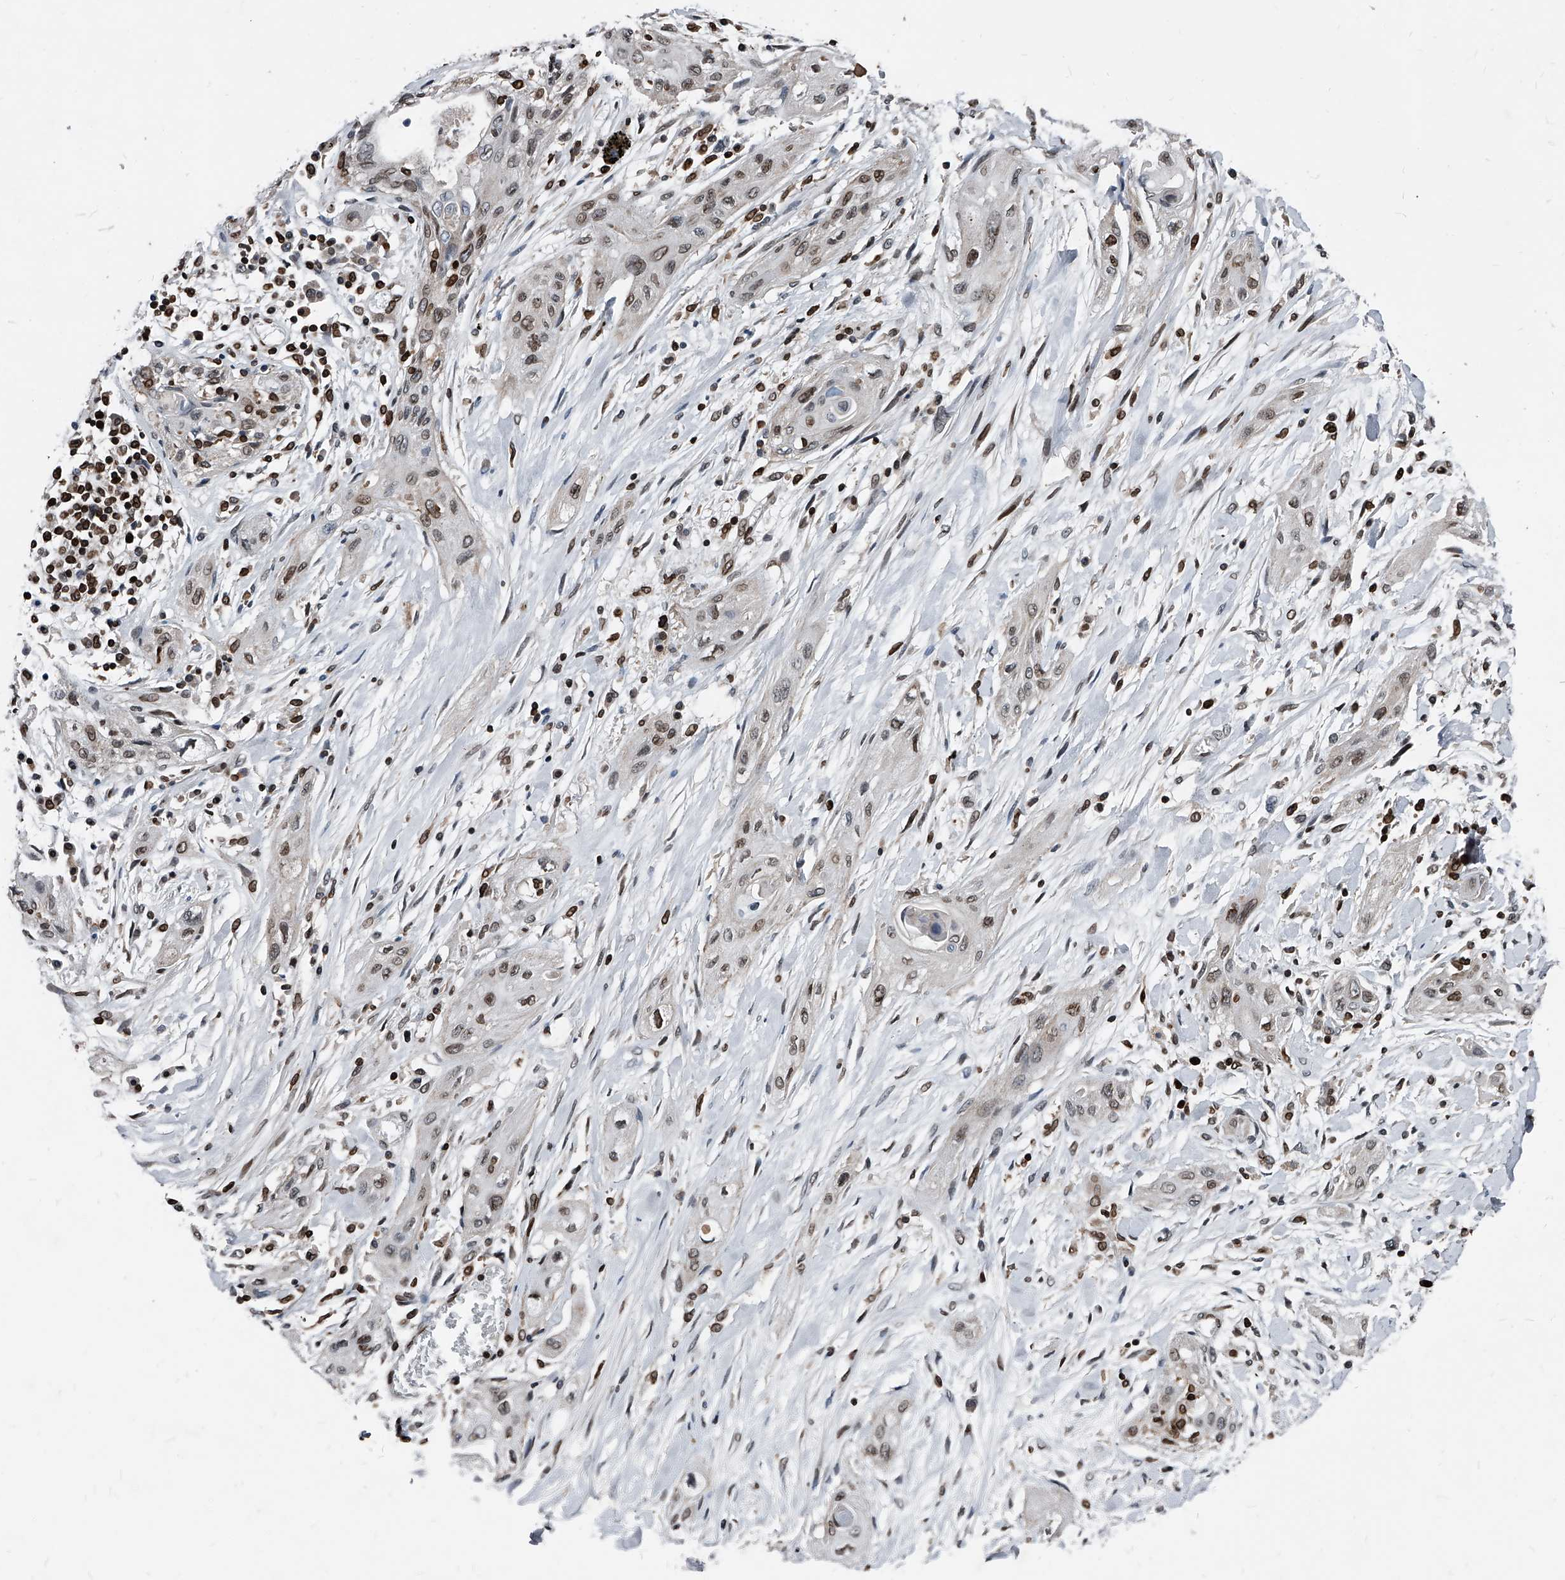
{"staining": {"intensity": "moderate", "quantity": "25%-75%", "location": "nuclear"}, "tissue": "lung cancer", "cell_type": "Tumor cells", "image_type": "cancer", "snomed": [{"axis": "morphology", "description": "Squamous cell carcinoma, NOS"}, {"axis": "topography", "description": "Lung"}], "caption": "IHC photomicrograph of lung cancer (squamous cell carcinoma) stained for a protein (brown), which exhibits medium levels of moderate nuclear positivity in about 25%-75% of tumor cells.", "gene": "PHF20", "patient": {"sex": "female", "age": 47}}